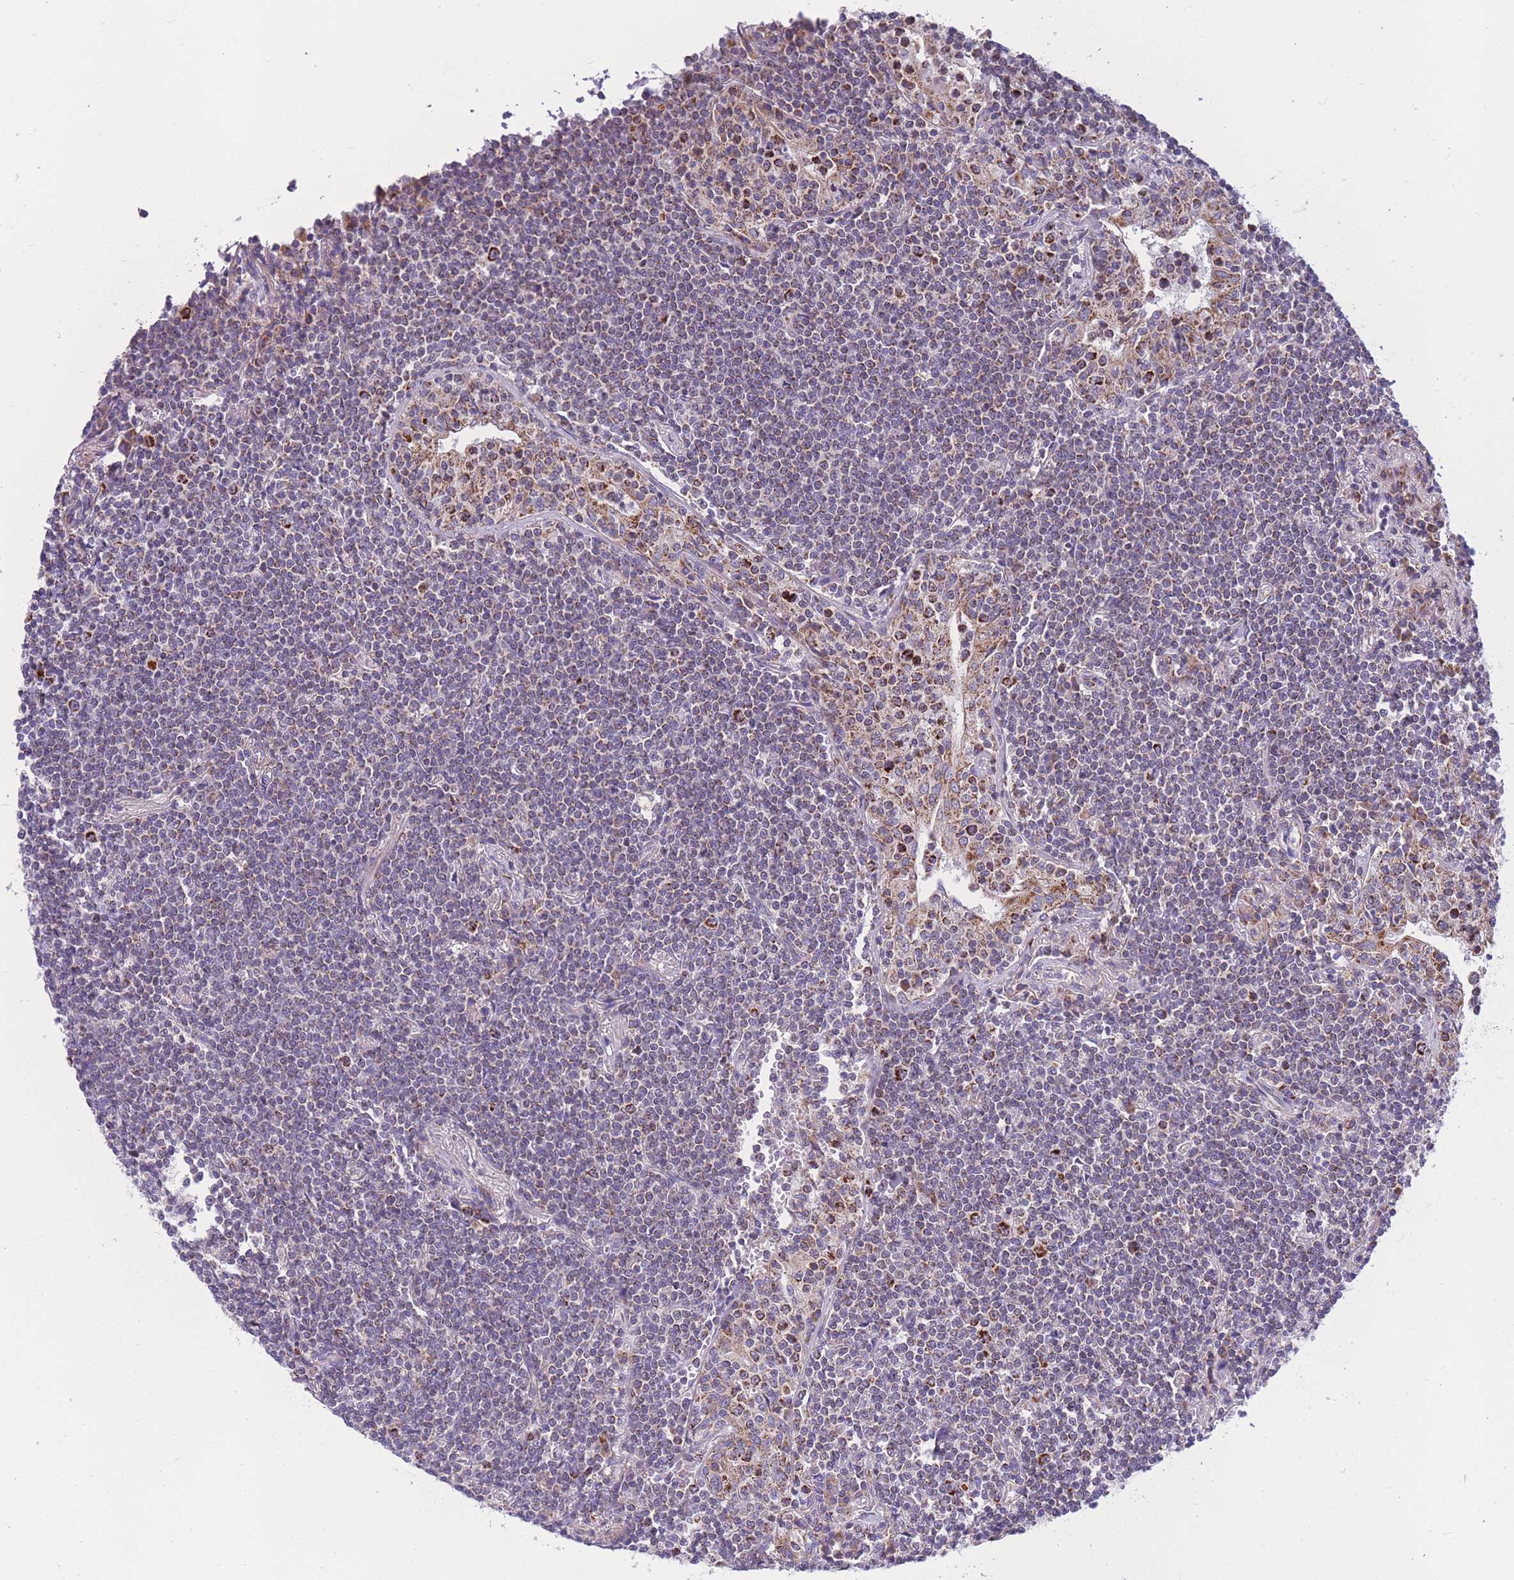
{"staining": {"intensity": "moderate", "quantity": "<25%", "location": "cytoplasmic/membranous"}, "tissue": "lymphoma", "cell_type": "Tumor cells", "image_type": "cancer", "snomed": [{"axis": "morphology", "description": "Malignant lymphoma, non-Hodgkin's type, Low grade"}, {"axis": "topography", "description": "Lung"}], "caption": "This micrograph reveals malignant lymphoma, non-Hodgkin's type (low-grade) stained with immunohistochemistry (IHC) to label a protein in brown. The cytoplasmic/membranous of tumor cells show moderate positivity for the protein. Nuclei are counter-stained blue.", "gene": "MRPS11", "patient": {"sex": "female", "age": 71}}